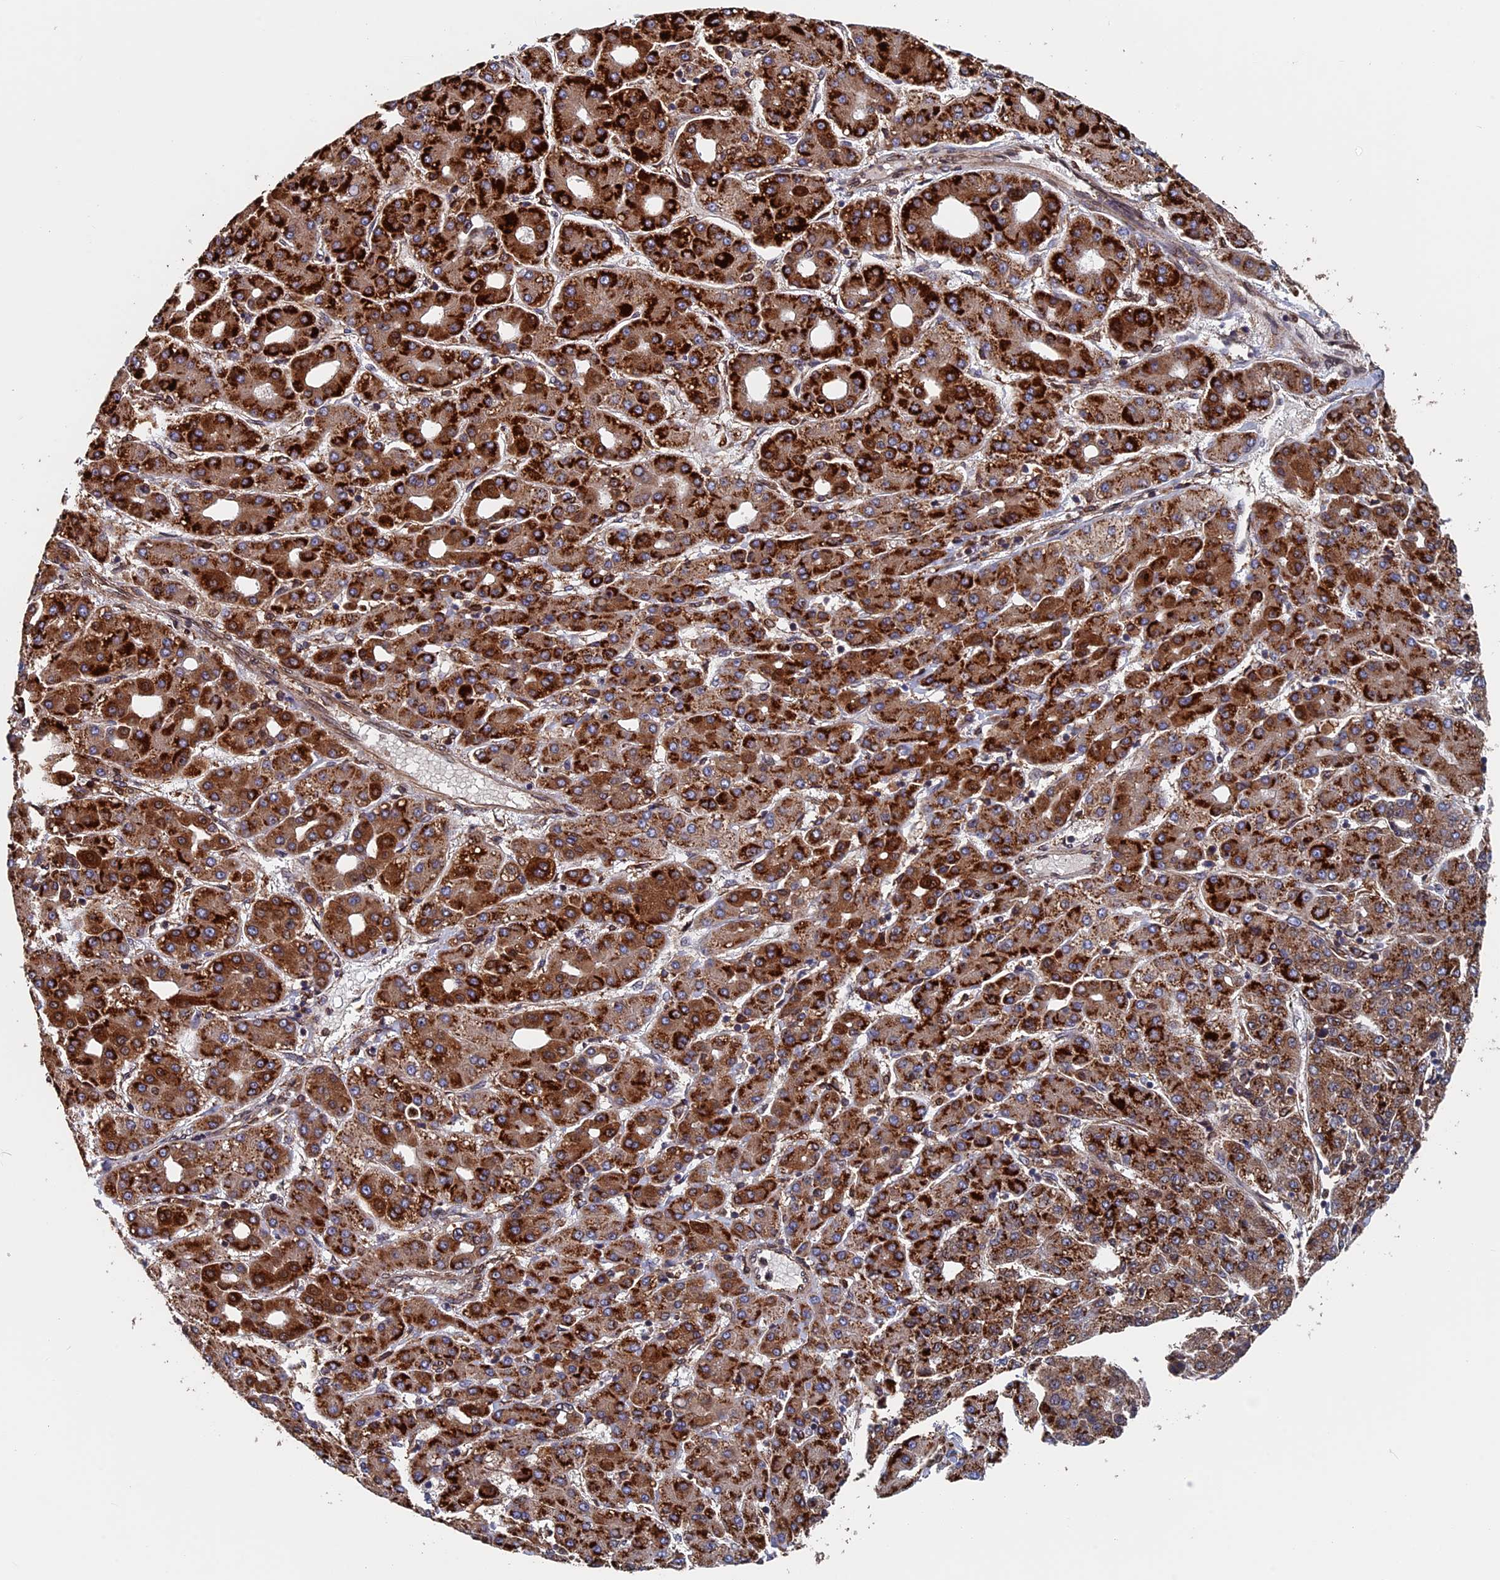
{"staining": {"intensity": "strong", "quantity": ">75%", "location": "cytoplasmic/membranous"}, "tissue": "liver cancer", "cell_type": "Tumor cells", "image_type": "cancer", "snomed": [{"axis": "morphology", "description": "Carcinoma, Hepatocellular, NOS"}, {"axis": "topography", "description": "Liver"}], "caption": "A high amount of strong cytoplasmic/membranous staining is identified in approximately >75% of tumor cells in hepatocellular carcinoma (liver) tissue.", "gene": "RPUSD1", "patient": {"sex": "male", "age": 65}}